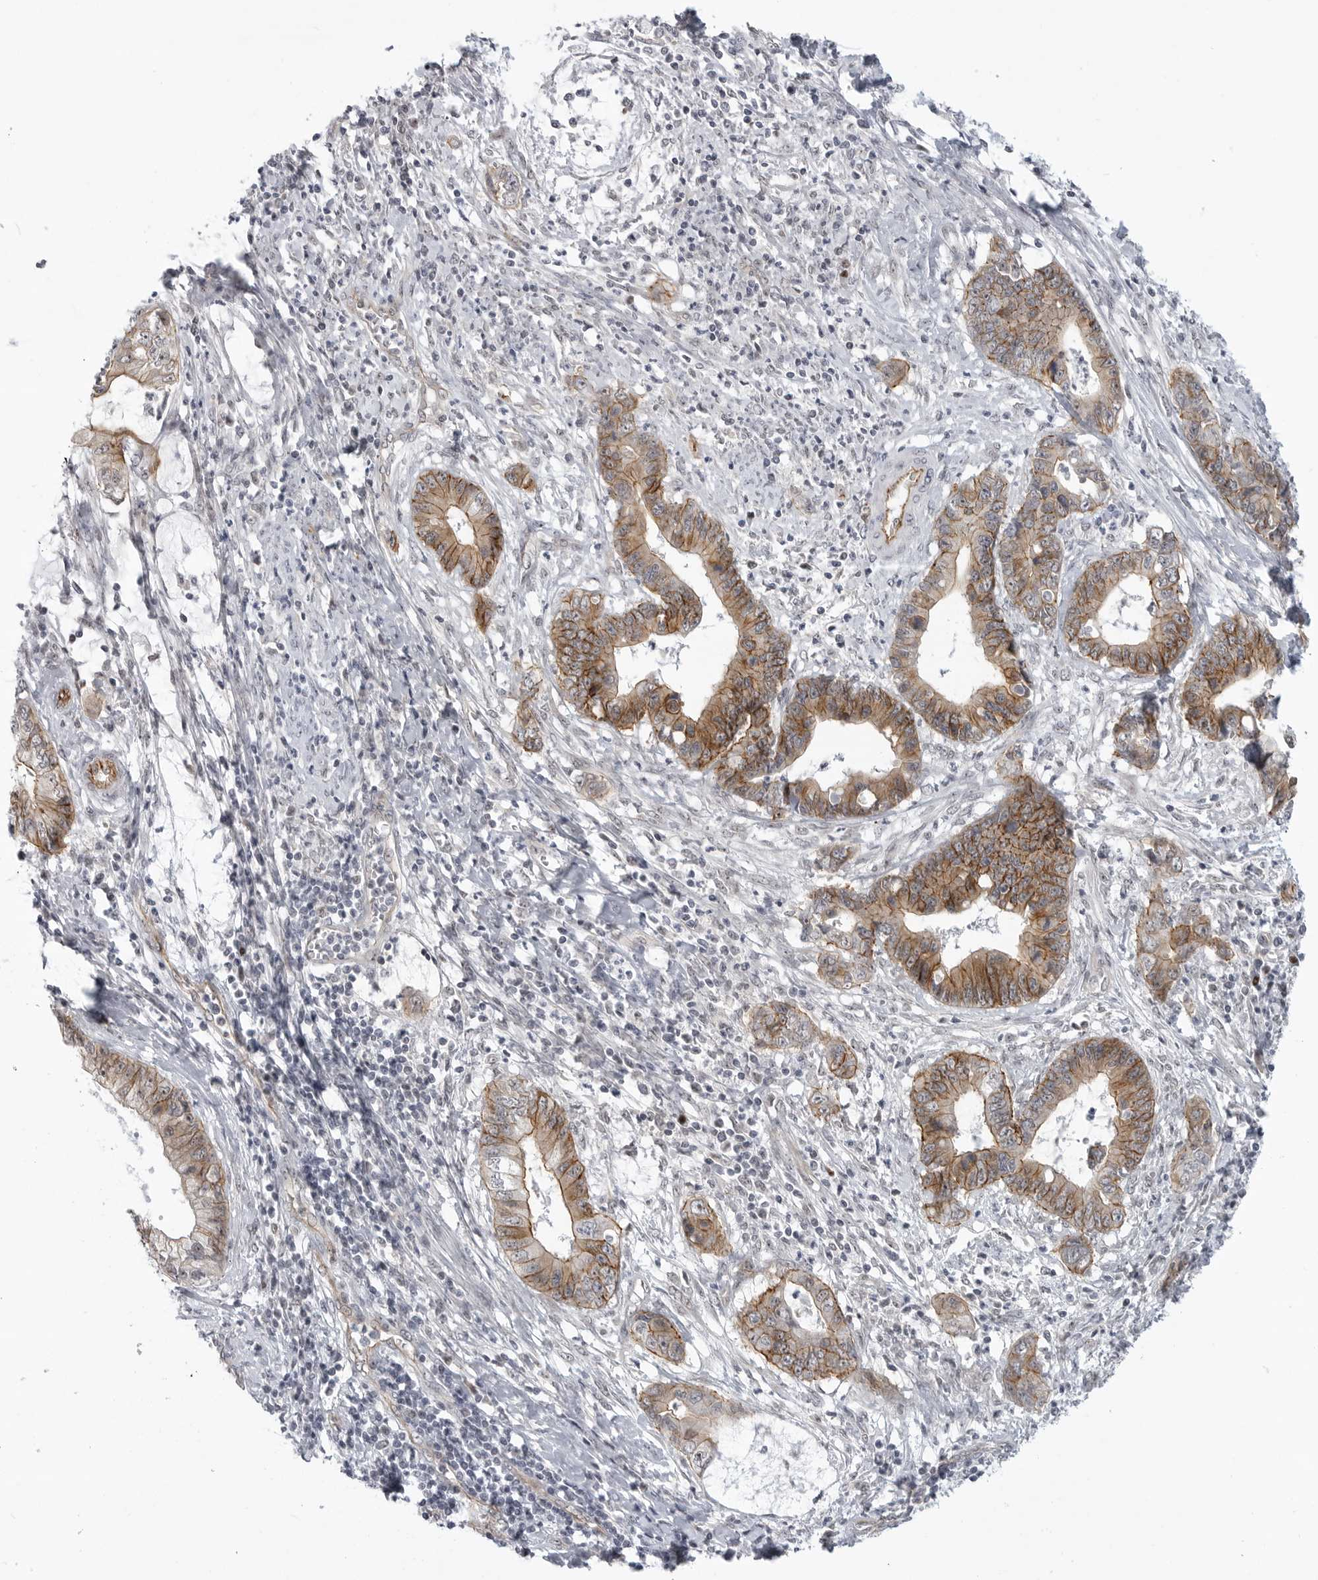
{"staining": {"intensity": "moderate", "quantity": "25%-75%", "location": "cytoplasmic/membranous"}, "tissue": "cervical cancer", "cell_type": "Tumor cells", "image_type": "cancer", "snomed": [{"axis": "morphology", "description": "Adenocarcinoma, NOS"}, {"axis": "topography", "description": "Cervix"}], "caption": "High-power microscopy captured an immunohistochemistry (IHC) photomicrograph of adenocarcinoma (cervical), revealing moderate cytoplasmic/membranous expression in approximately 25%-75% of tumor cells. The protein of interest is shown in brown color, while the nuclei are stained blue.", "gene": "CEP295NL", "patient": {"sex": "female", "age": 44}}